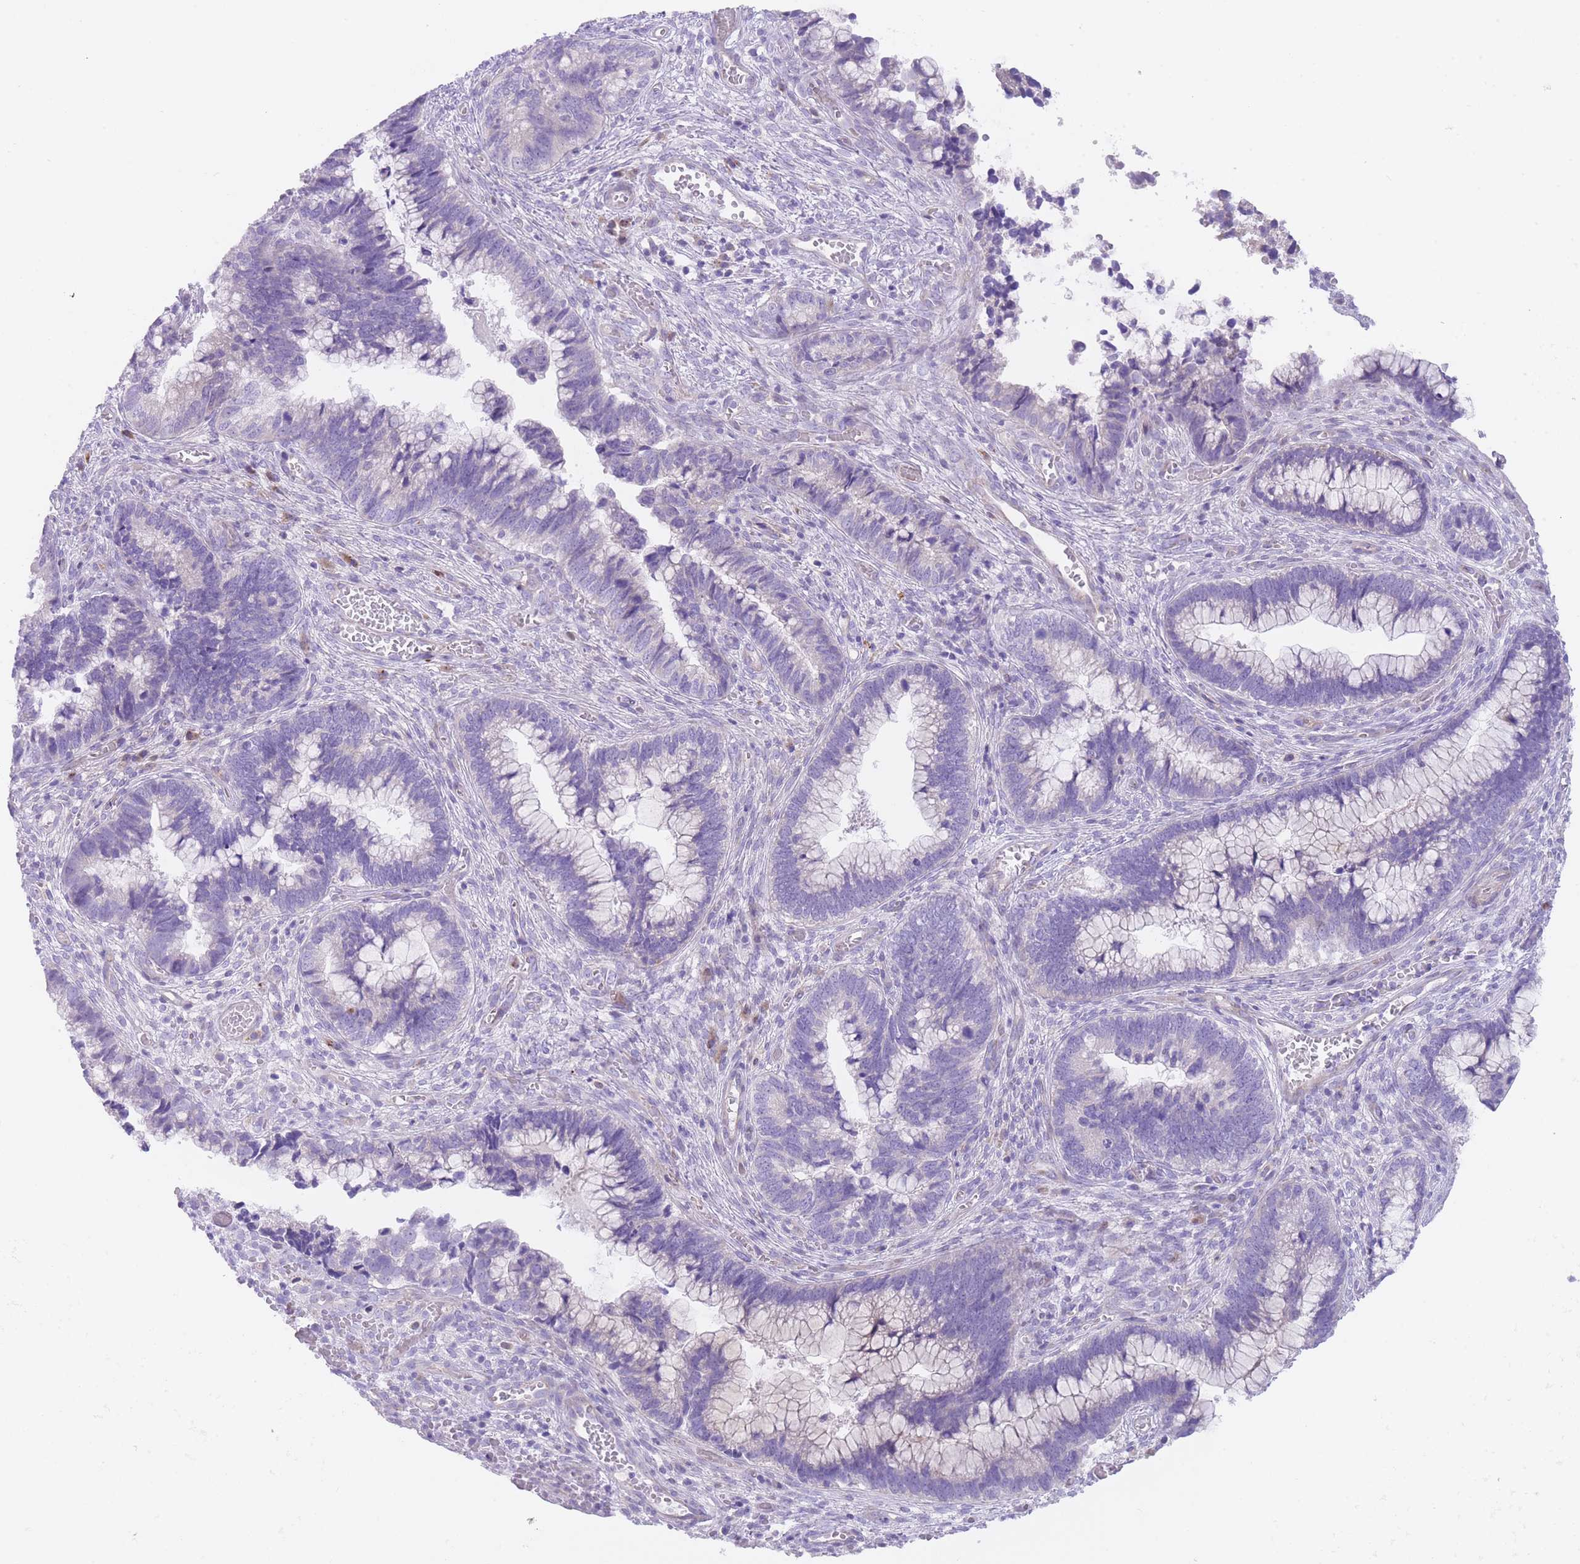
{"staining": {"intensity": "negative", "quantity": "none", "location": "none"}, "tissue": "cervical cancer", "cell_type": "Tumor cells", "image_type": "cancer", "snomed": [{"axis": "morphology", "description": "Adenocarcinoma, NOS"}, {"axis": "topography", "description": "Cervix"}], "caption": "A histopathology image of human cervical adenocarcinoma is negative for staining in tumor cells.", "gene": "QTRT1", "patient": {"sex": "female", "age": 44}}